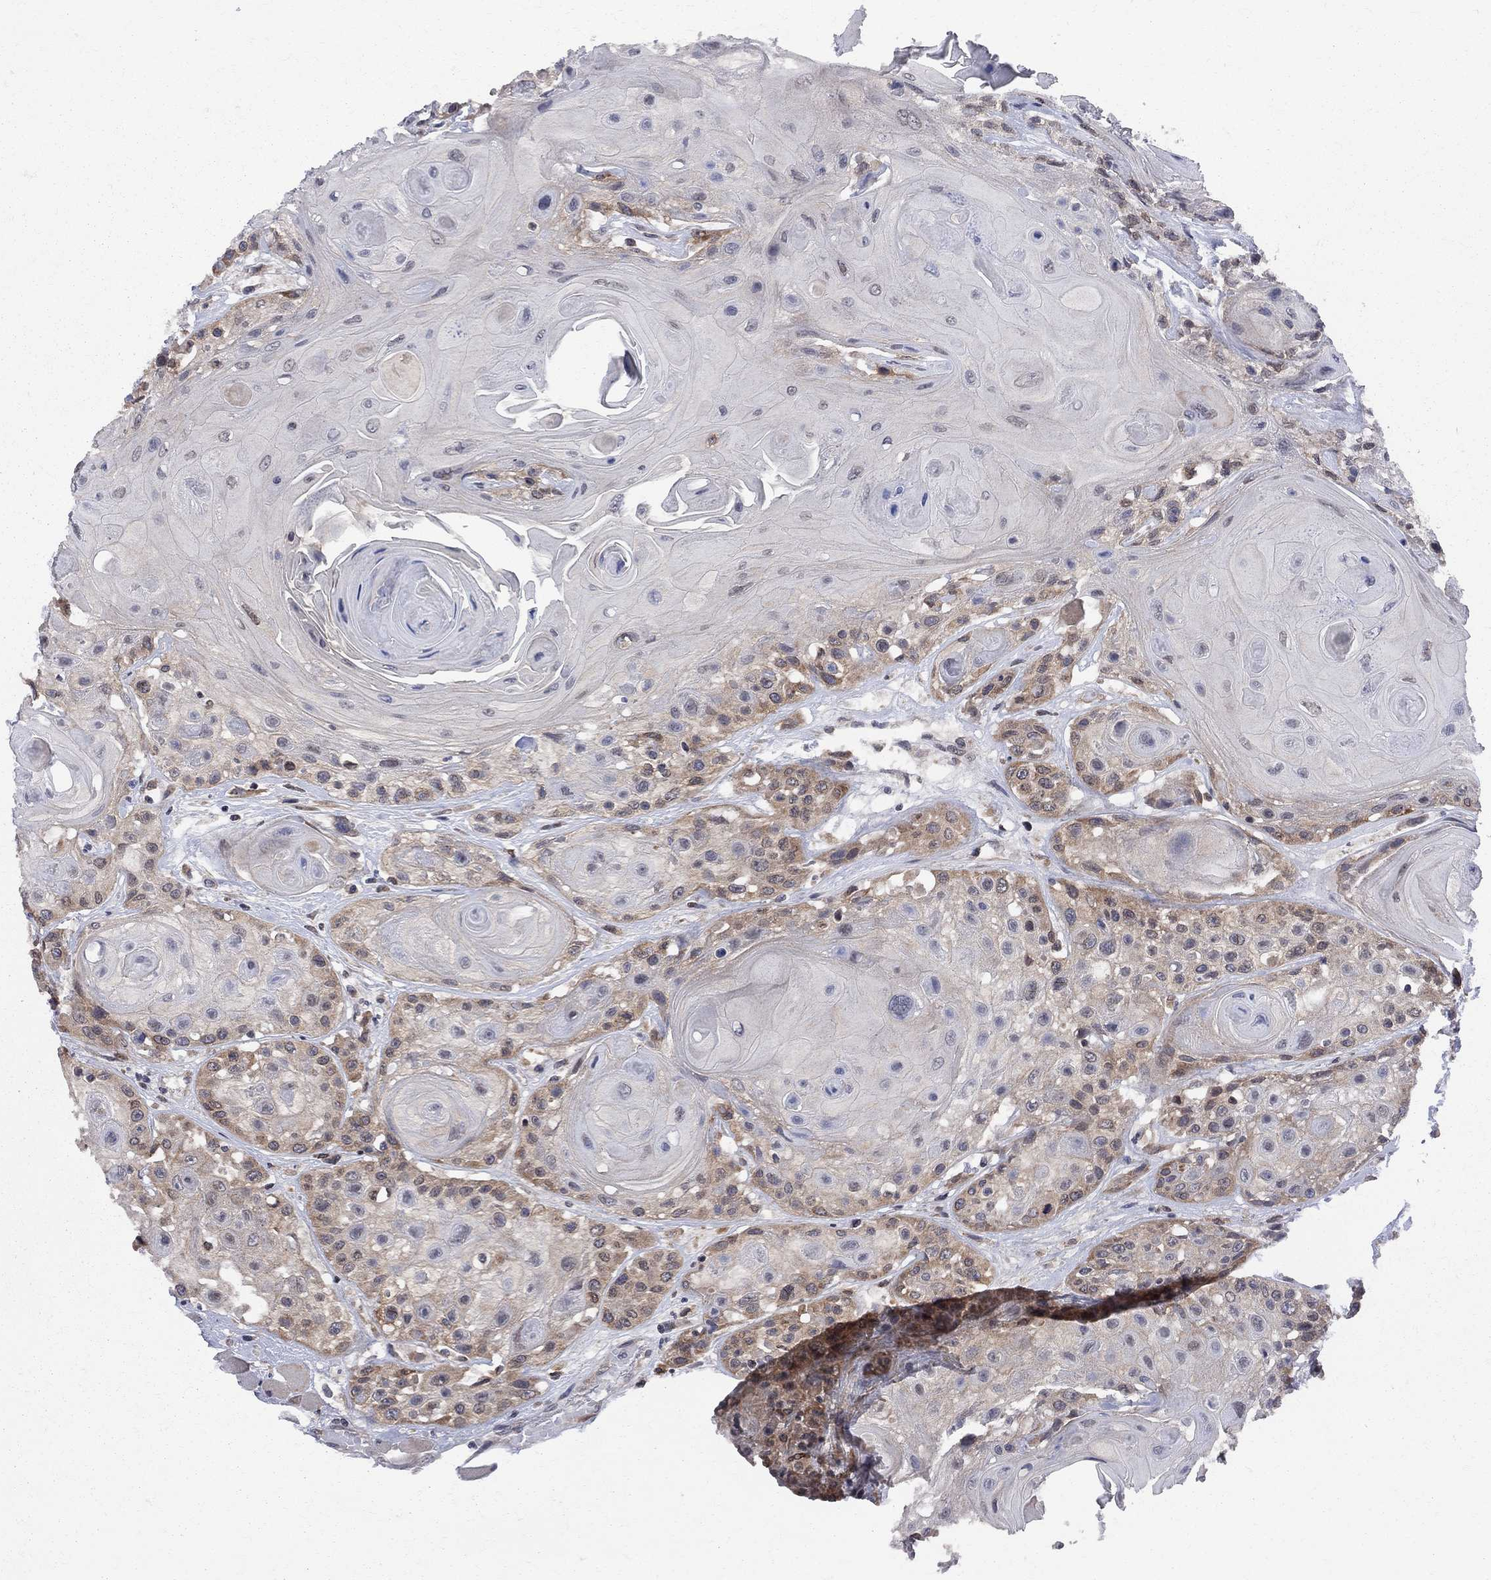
{"staining": {"intensity": "moderate", "quantity": "25%-75%", "location": "cytoplasmic/membranous"}, "tissue": "head and neck cancer", "cell_type": "Tumor cells", "image_type": "cancer", "snomed": [{"axis": "morphology", "description": "Squamous cell carcinoma, NOS"}, {"axis": "topography", "description": "Head-Neck"}], "caption": "Head and neck squamous cell carcinoma stained for a protein exhibits moderate cytoplasmic/membranous positivity in tumor cells.", "gene": "CNOT11", "patient": {"sex": "female", "age": 59}}